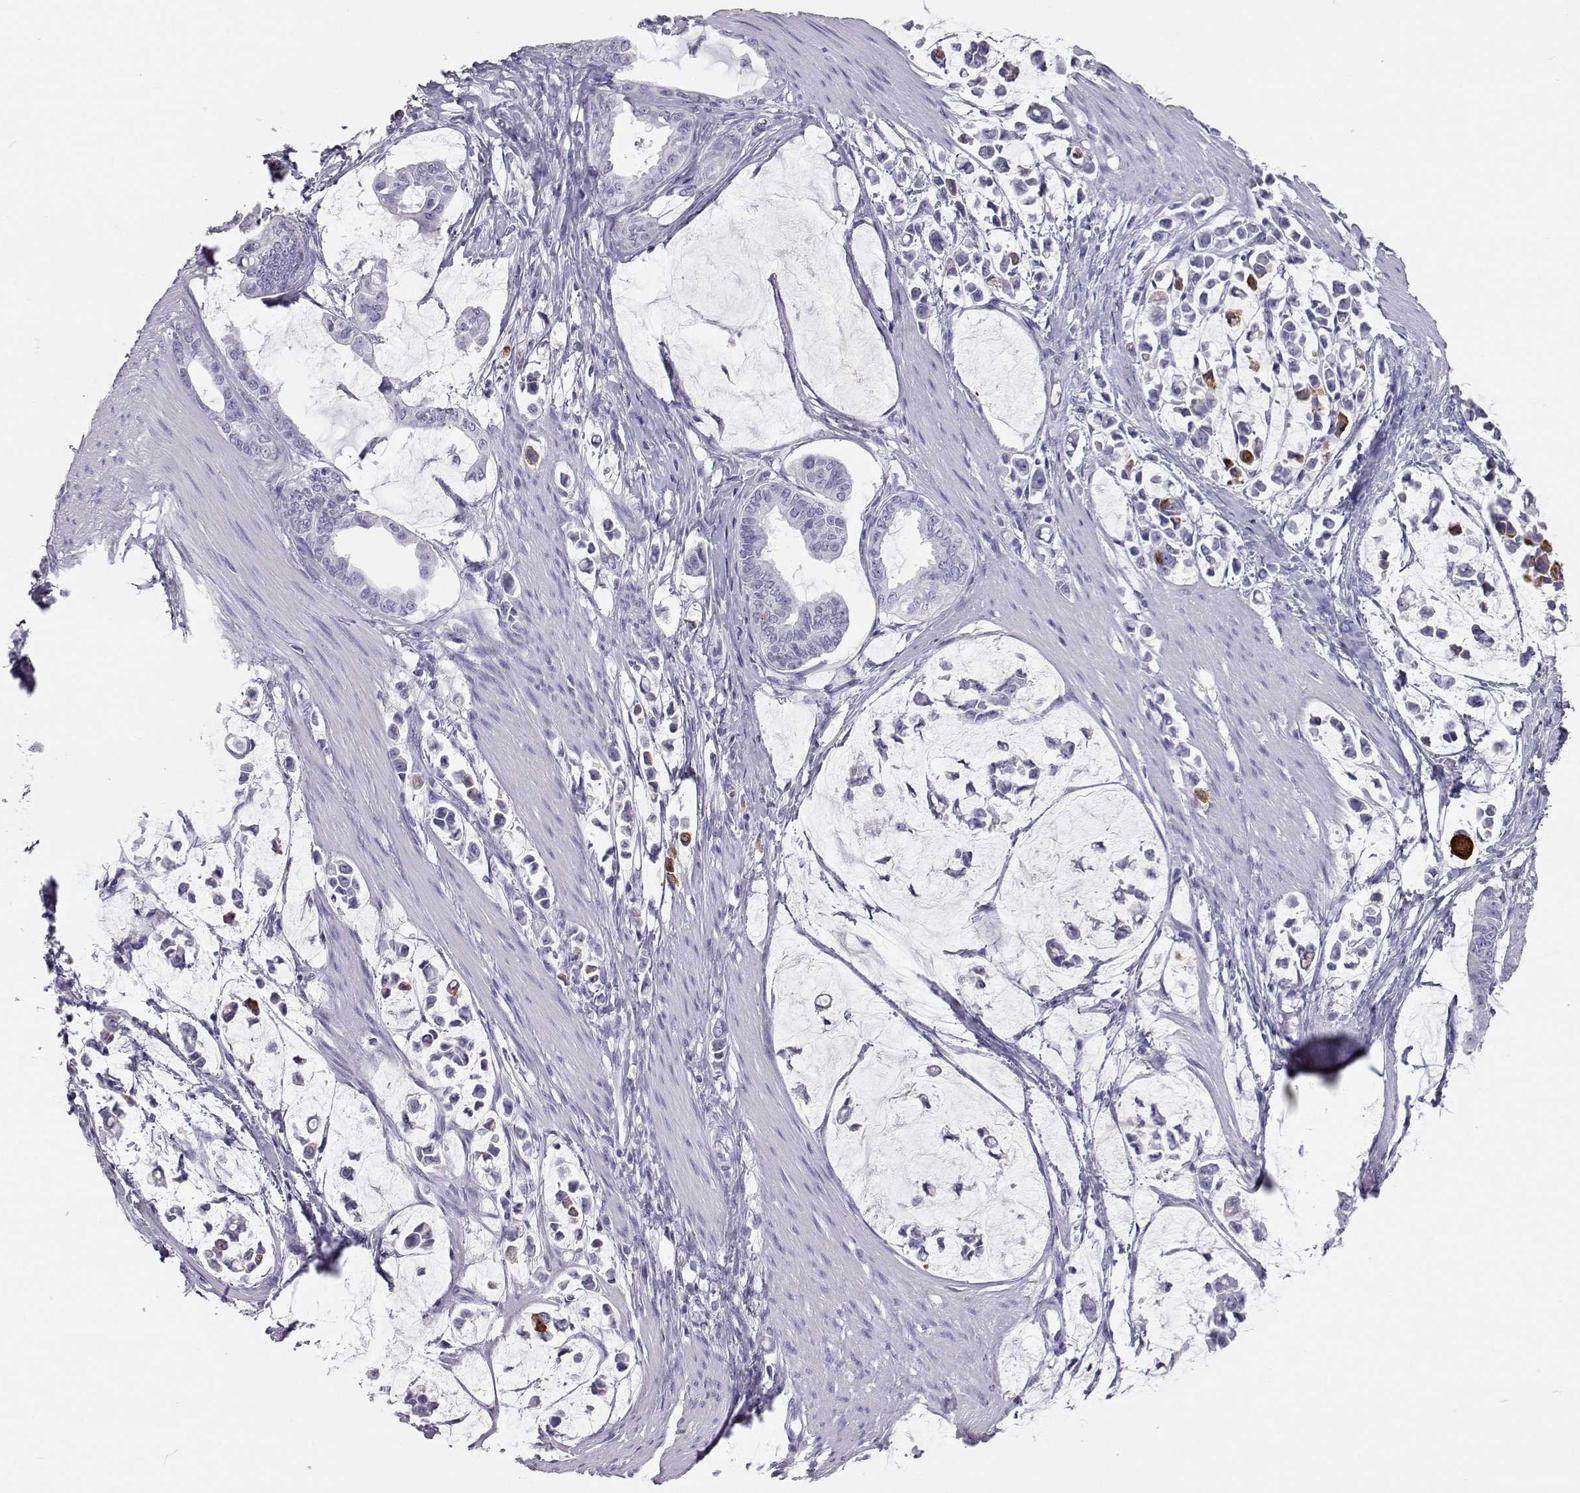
{"staining": {"intensity": "negative", "quantity": "none", "location": "none"}, "tissue": "stomach cancer", "cell_type": "Tumor cells", "image_type": "cancer", "snomed": [{"axis": "morphology", "description": "Adenocarcinoma, NOS"}, {"axis": "topography", "description": "Stomach"}], "caption": "A histopathology image of stomach cancer (adenocarcinoma) stained for a protein demonstrates no brown staining in tumor cells. (DAB immunohistochemistry visualized using brightfield microscopy, high magnification).", "gene": "ITLN2", "patient": {"sex": "male", "age": 82}}